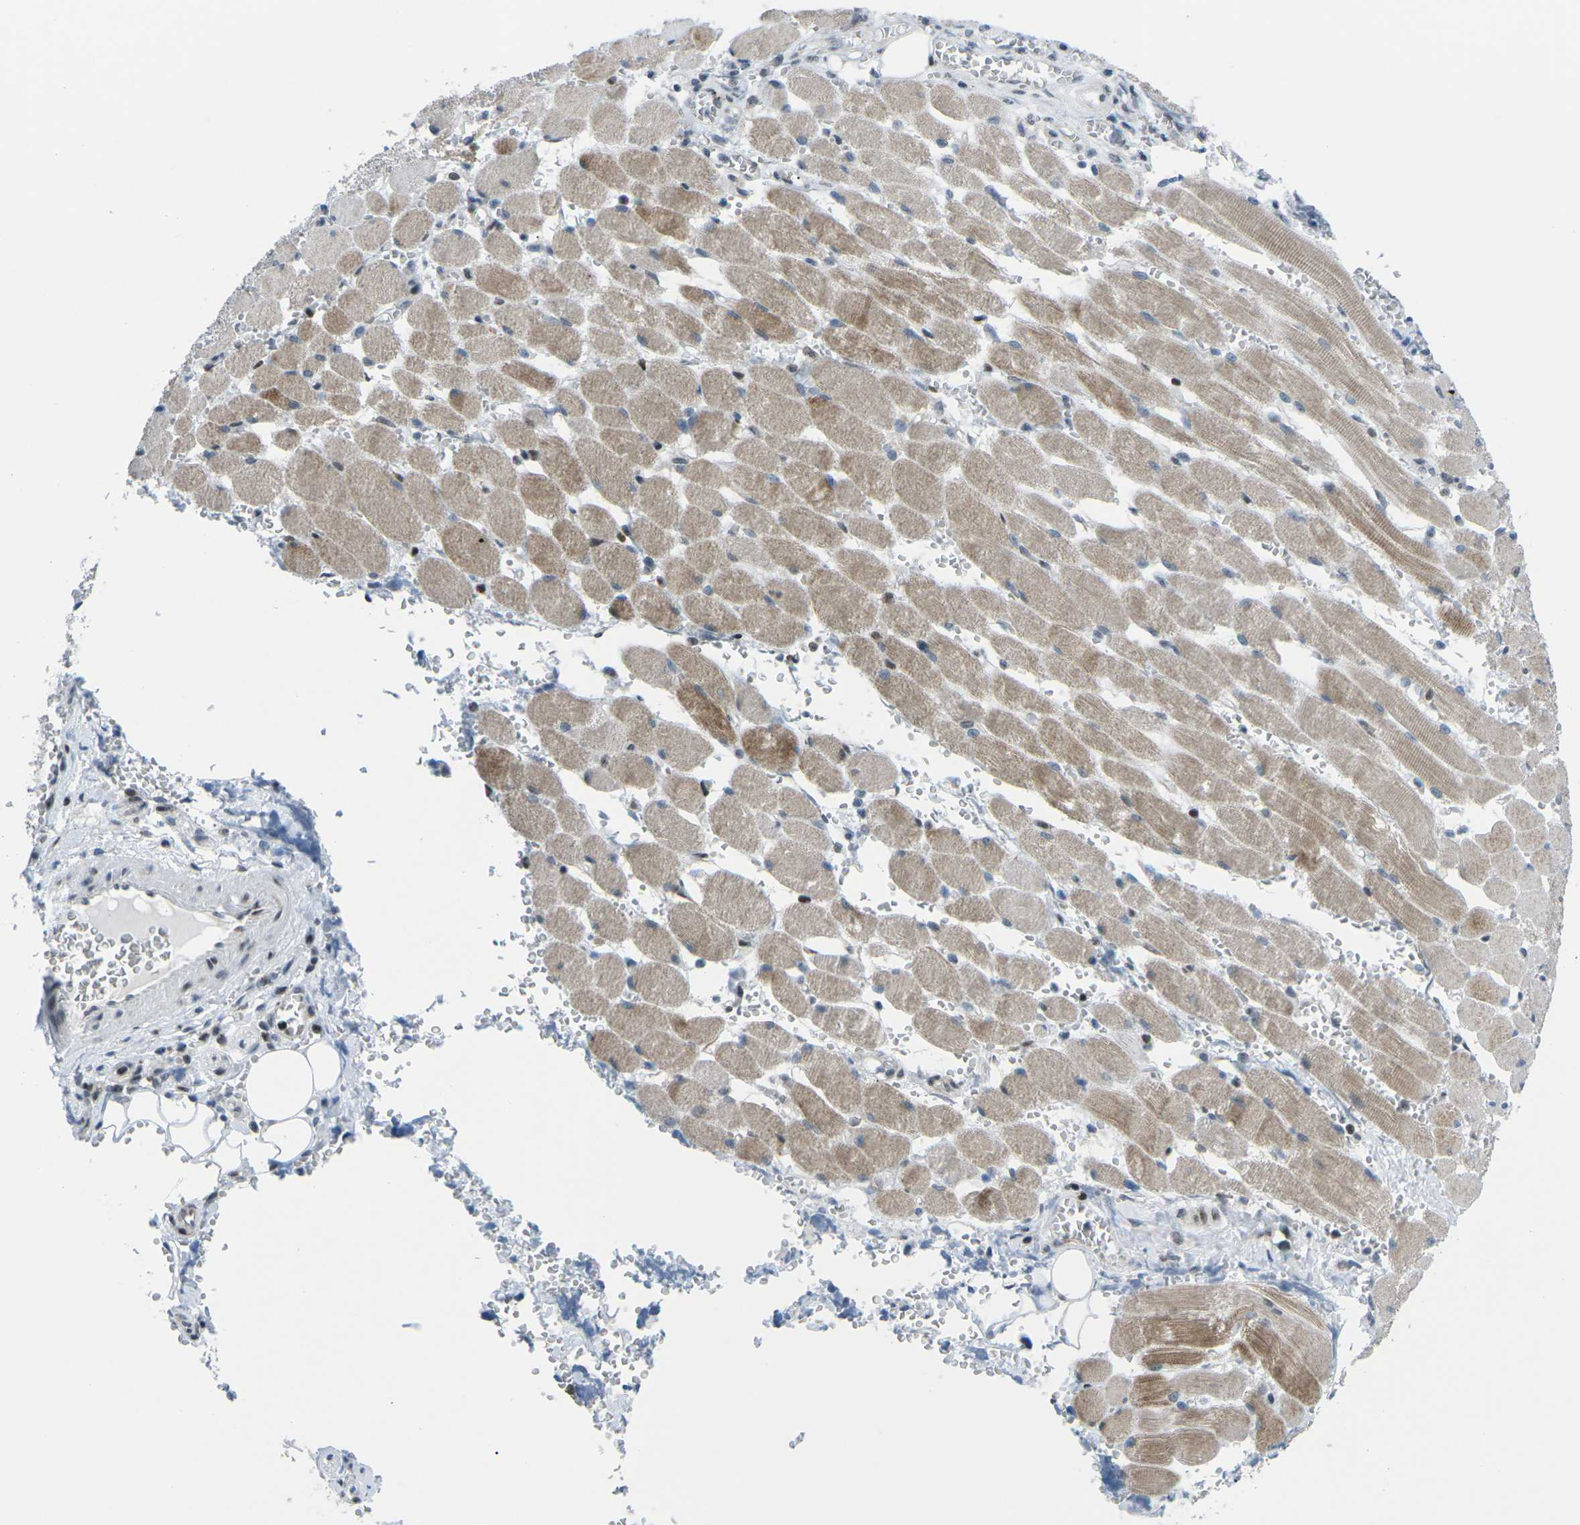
{"staining": {"intensity": "negative", "quantity": "none", "location": "none"}, "tissue": "adipose tissue", "cell_type": "Adipocytes", "image_type": "normal", "snomed": [{"axis": "morphology", "description": "Squamous cell carcinoma, NOS"}, {"axis": "topography", "description": "Oral tissue"}, {"axis": "topography", "description": "Head-Neck"}], "caption": "An IHC photomicrograph of normal adipose tissue is shown. There is no staining in adipocytes of adipose tissue. Brightfield microscopy of immunohistochemistry (IHC) stained with DAB (3,3'-diaminobenzidine) (brown) and hematoxylin (blue), captured at high magnification.", "gene": "MBNL1", "patient": {"sex": "female", "age": 50}}